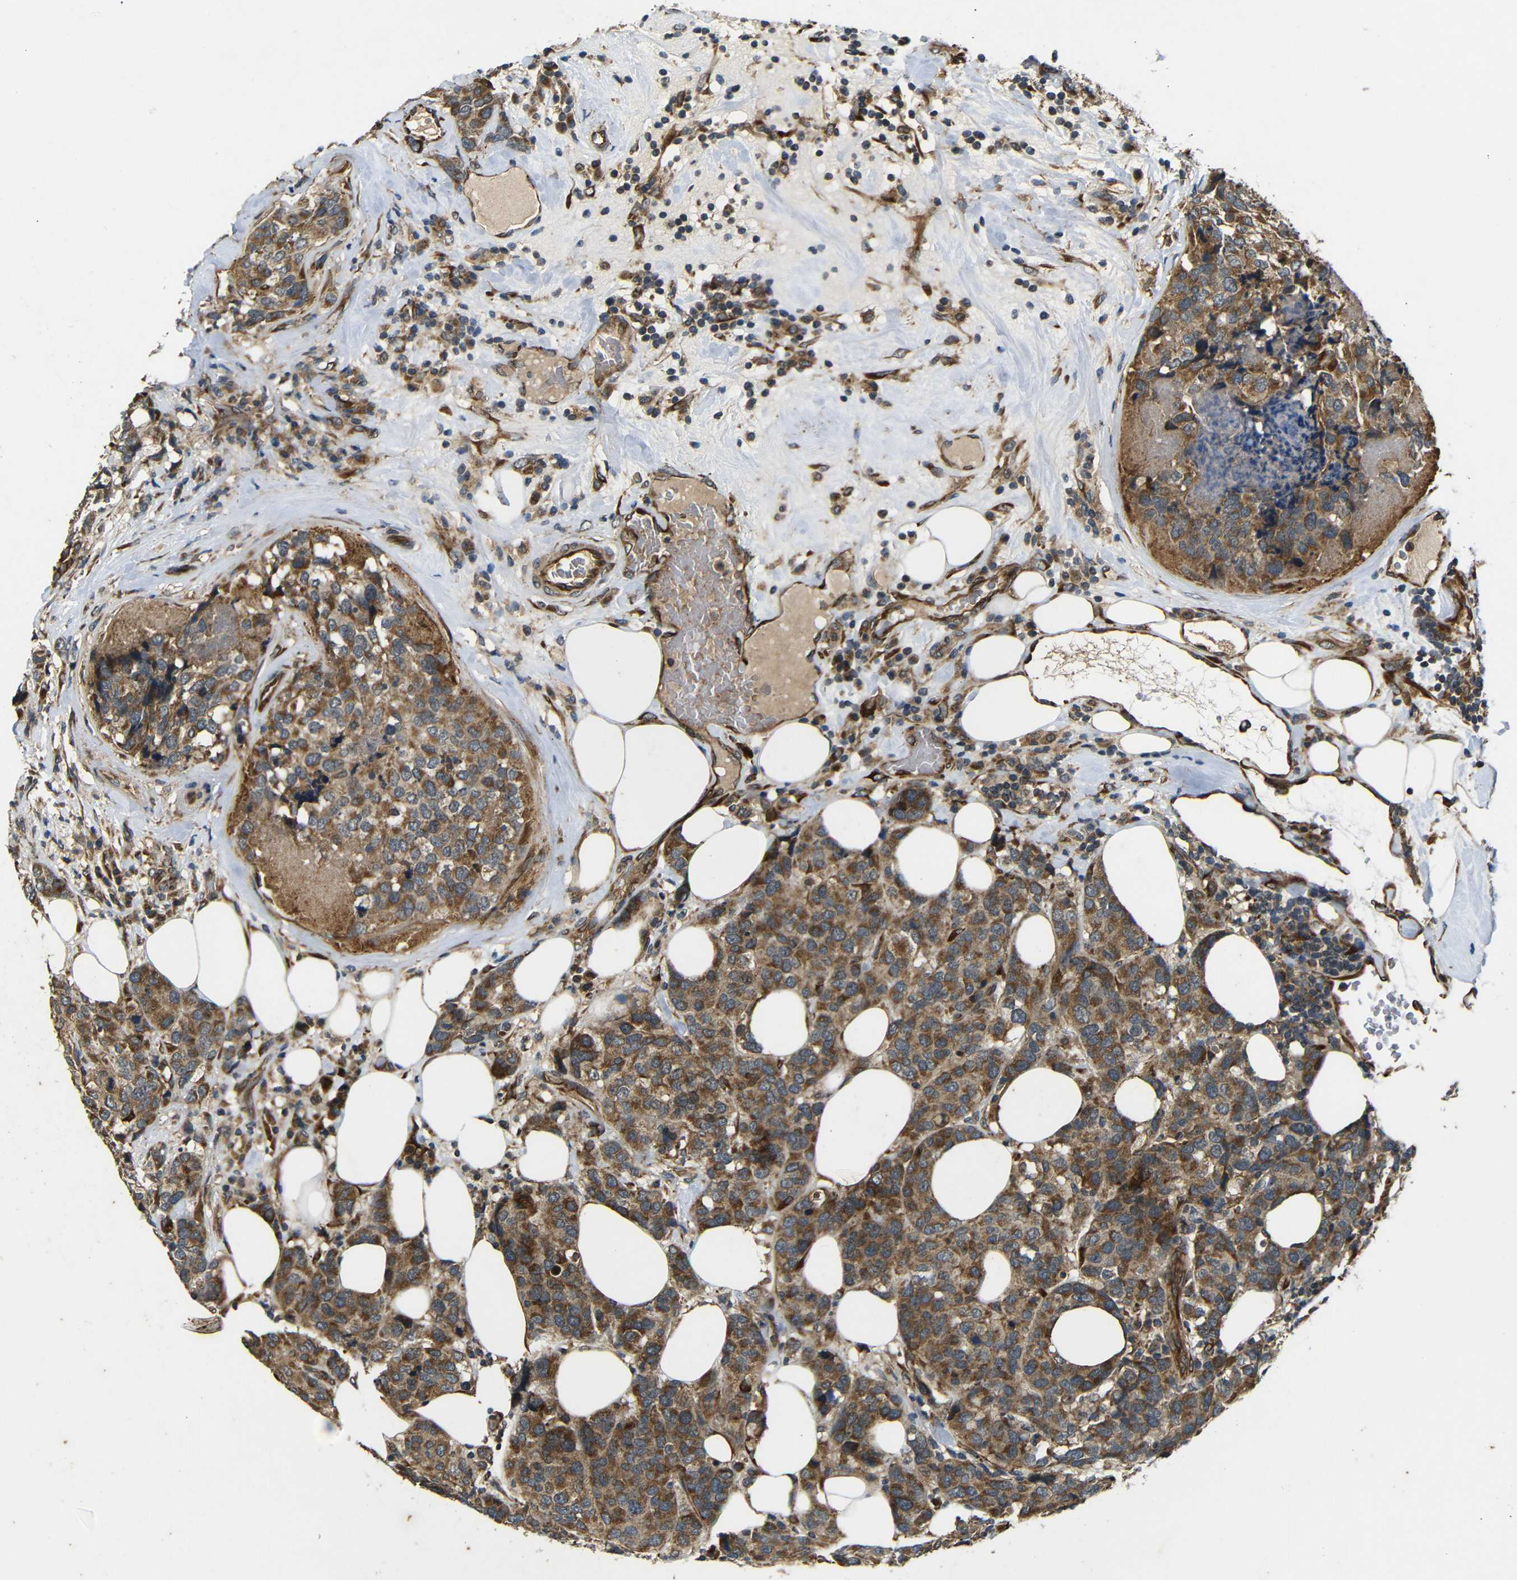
{"staining": {"intensity": "moderate", "quantity": ">75%", "location": "cytoplasmic/membranous"}, "tissue": "breast cancer", "cell_type": "Tumor cells", "image_type": "cancer", "snomed": [{"axis": "morphology", "description": "Lobular carcinoma"}, {"axis": "topography", "description": "Breast"}], "caption": "A medium amount of moderate cytoplasmic/membranous expression is present in about >75% of tumor cells in lobular carcinoma (breast) tissue. The protein is stained brown, and the nuclei are stained in blue (DAB IHC with brightfield microscopy, high magnification).", "gene": "TRPC1", "patient": {"sex": "female", "age": 59}}